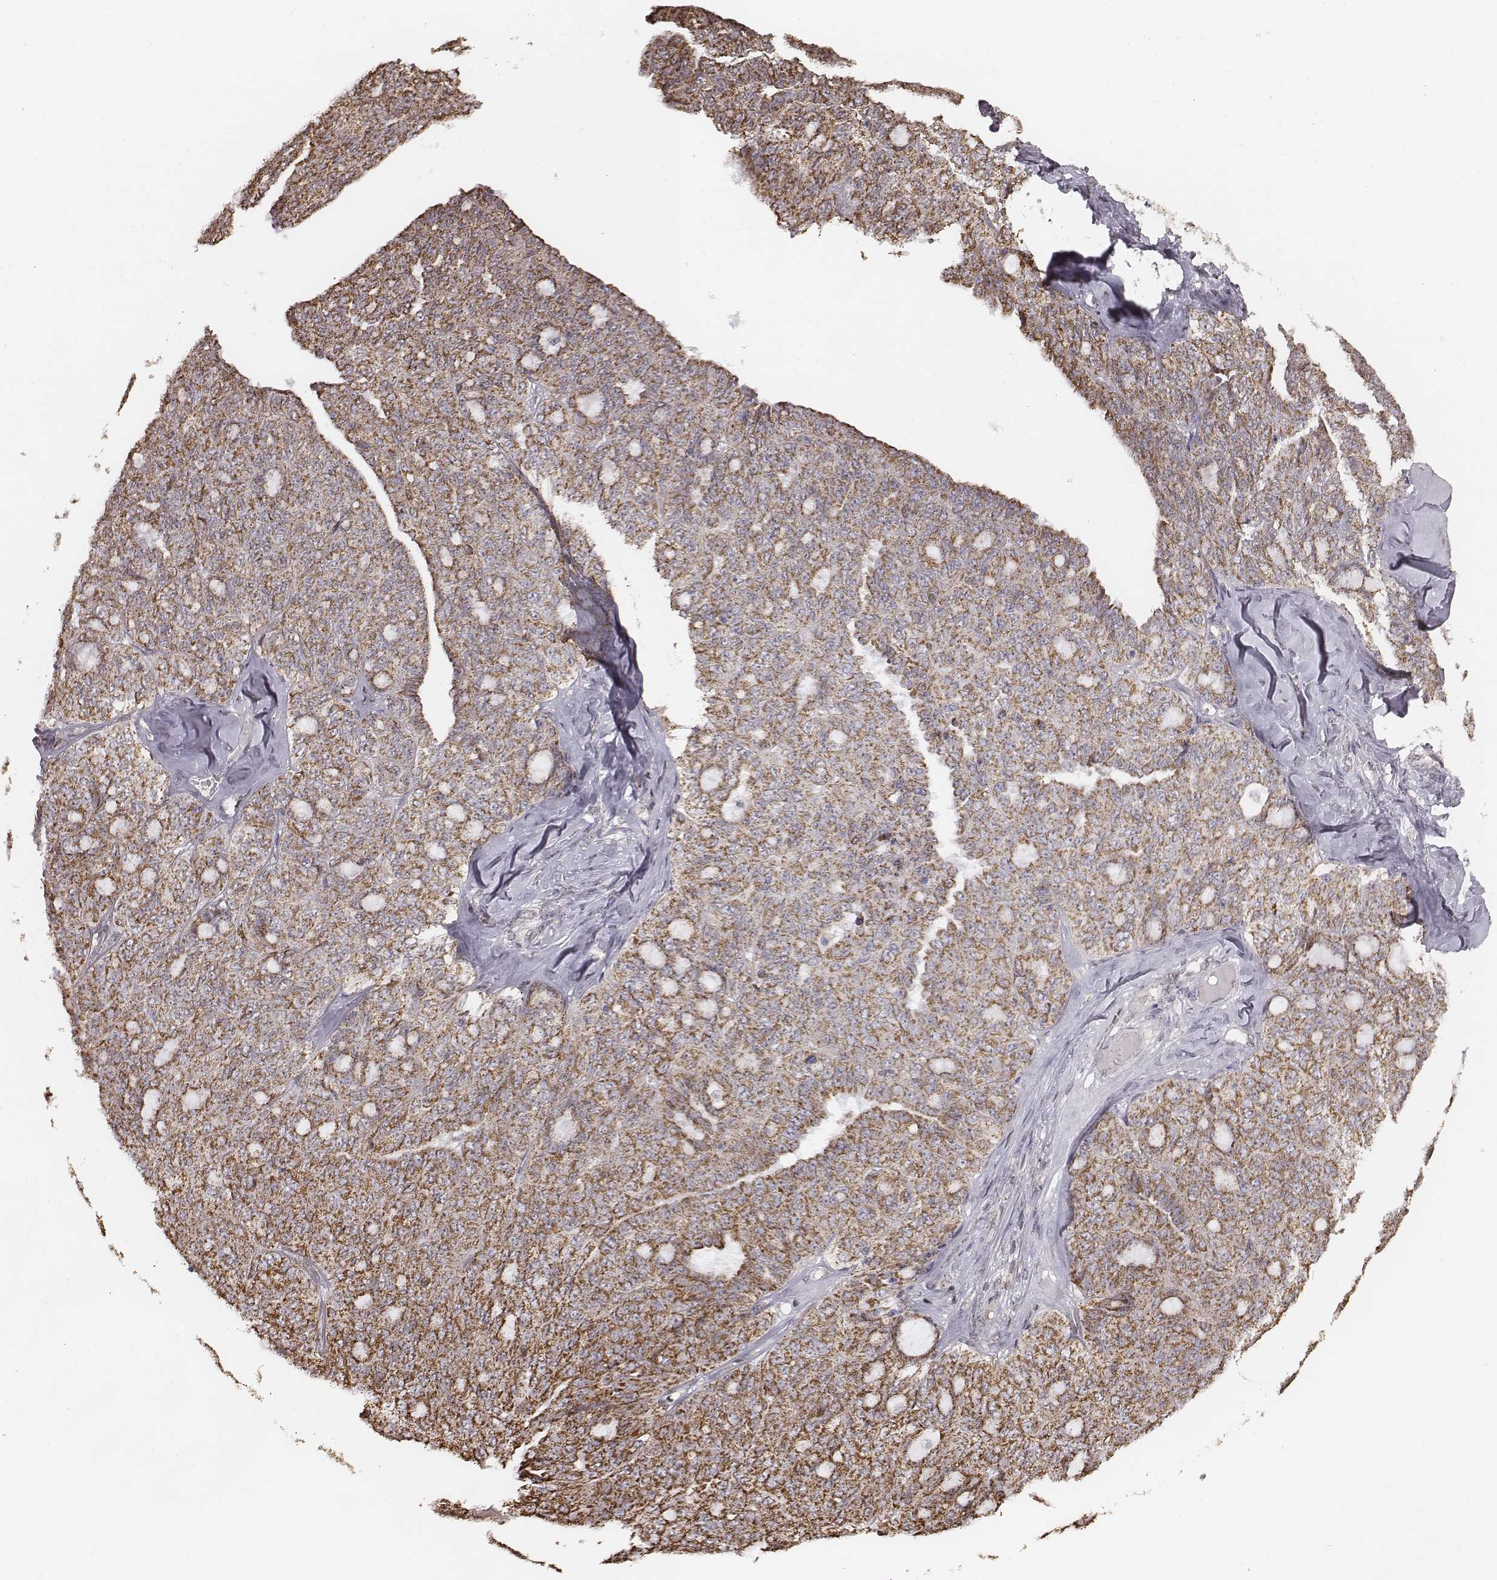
{"staining": {"intensity": "moderate", "quantity": ">75%", "location": "cytoplasmic/membranous"}, "tissue": "ovarian cancer", "cell_type": "Tumor cells", "image_type": "cancer", "snomed": [{"axis": "morphology", "description": "Cystadenocarcinoma, serous, NOS"}, {"axis": "topography", "description": "Ovary"}], "caption": "Protein staining exhibits moderate cytoplasmic/membranous expression in approximately >75% of tumor cells in ovarian cancer.", "gene": "ACOT2", "patient": {"sex": "female", "age": 71}}